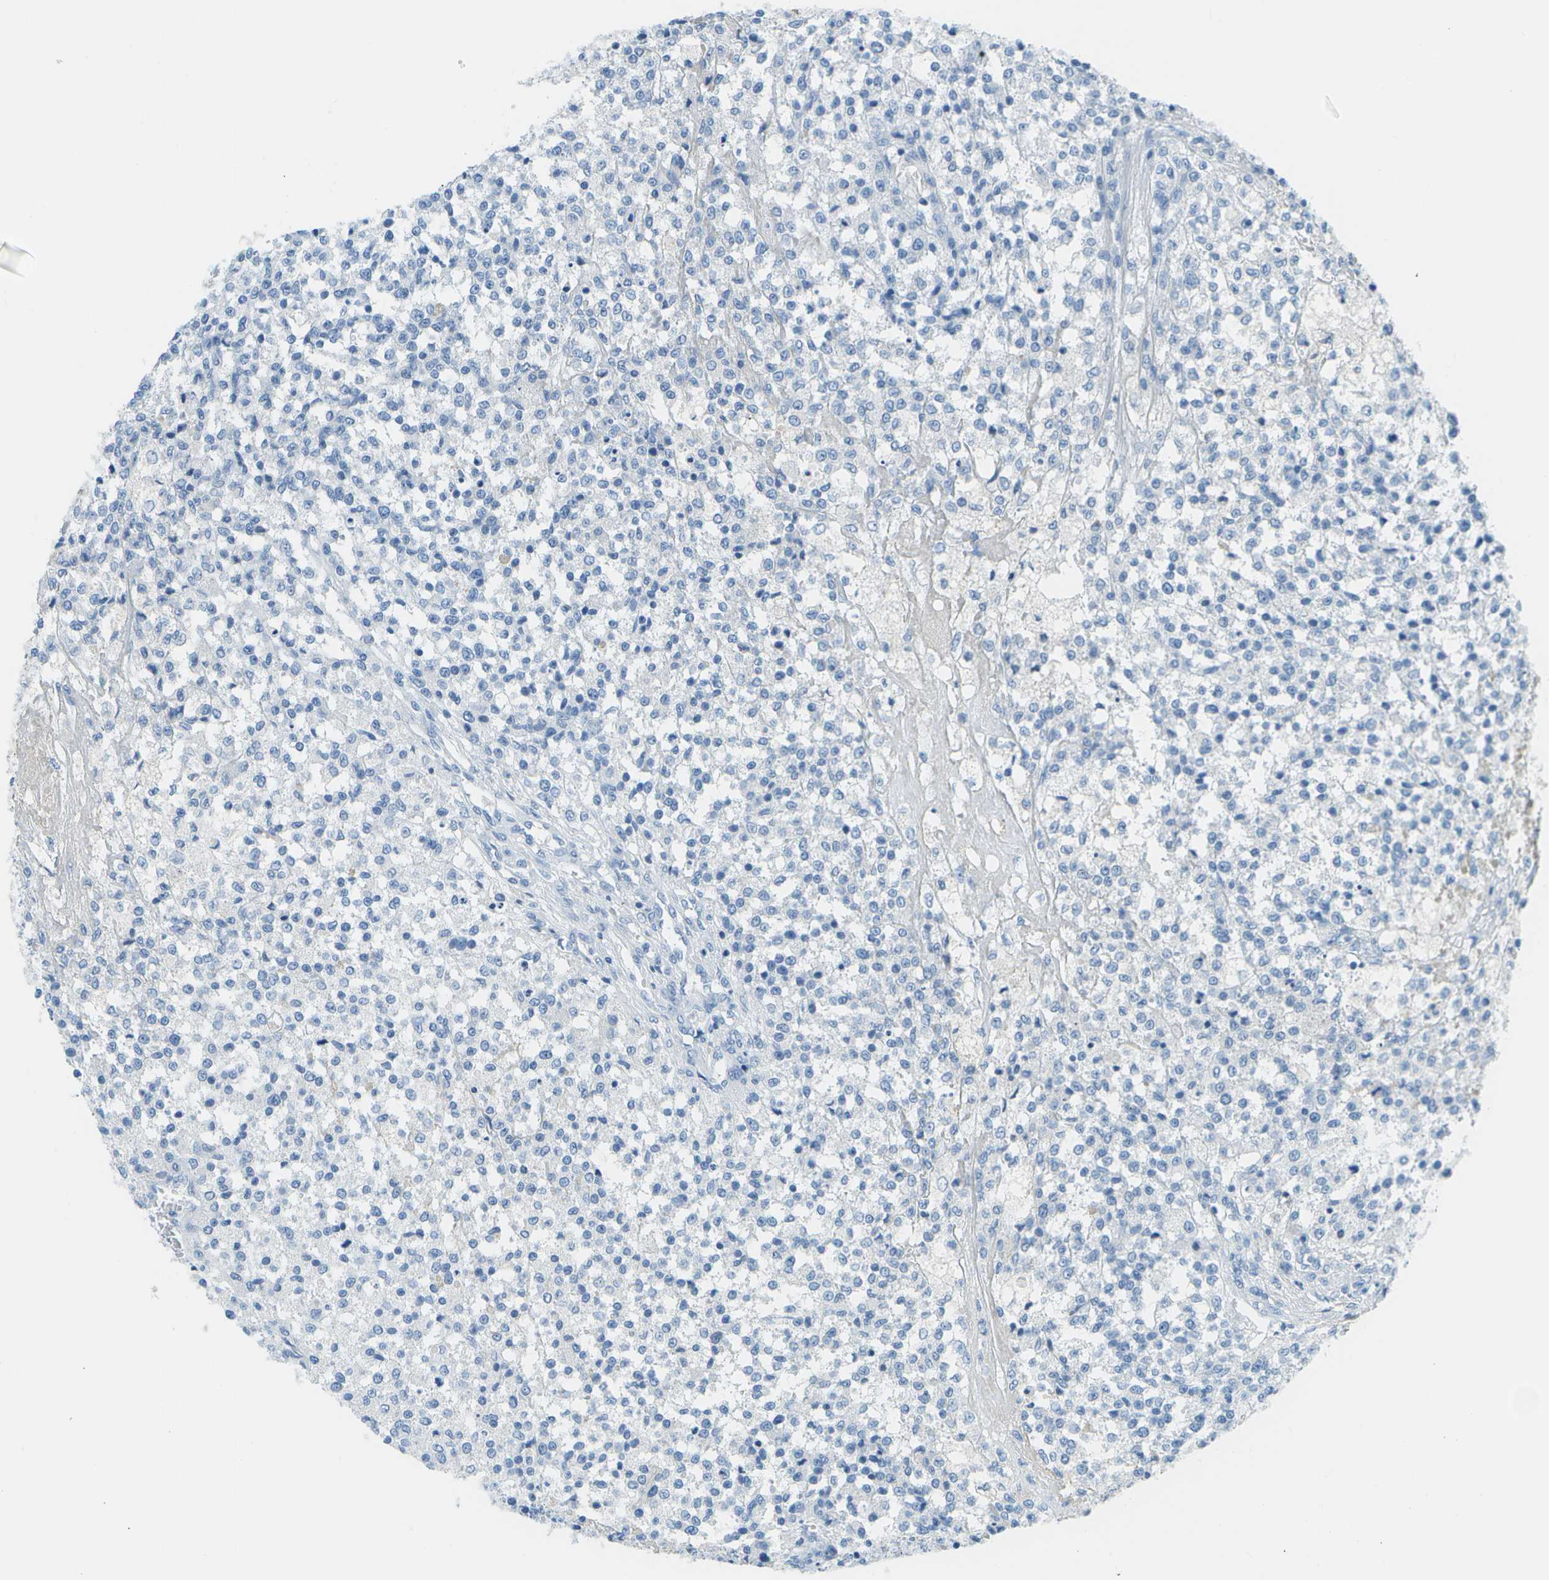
{"staining": {"intensity": "negative", "quantity": "none", "location": "none"}, "tissue": "testis cancer", "cell_type": "Tumor cells", "image_type": "cancer", "snomed": [{"axis": "morphology", "description": "Seminoma, NOS"}, {"axis": "topography", "description": "Testis"}], "caption": "This is an immunohistochemistry micrograph of human testis cancer (seminoma). There is no expression in tumor cells.", "gene": "C1S", "patient": {"sex": "male", "age": 59}}